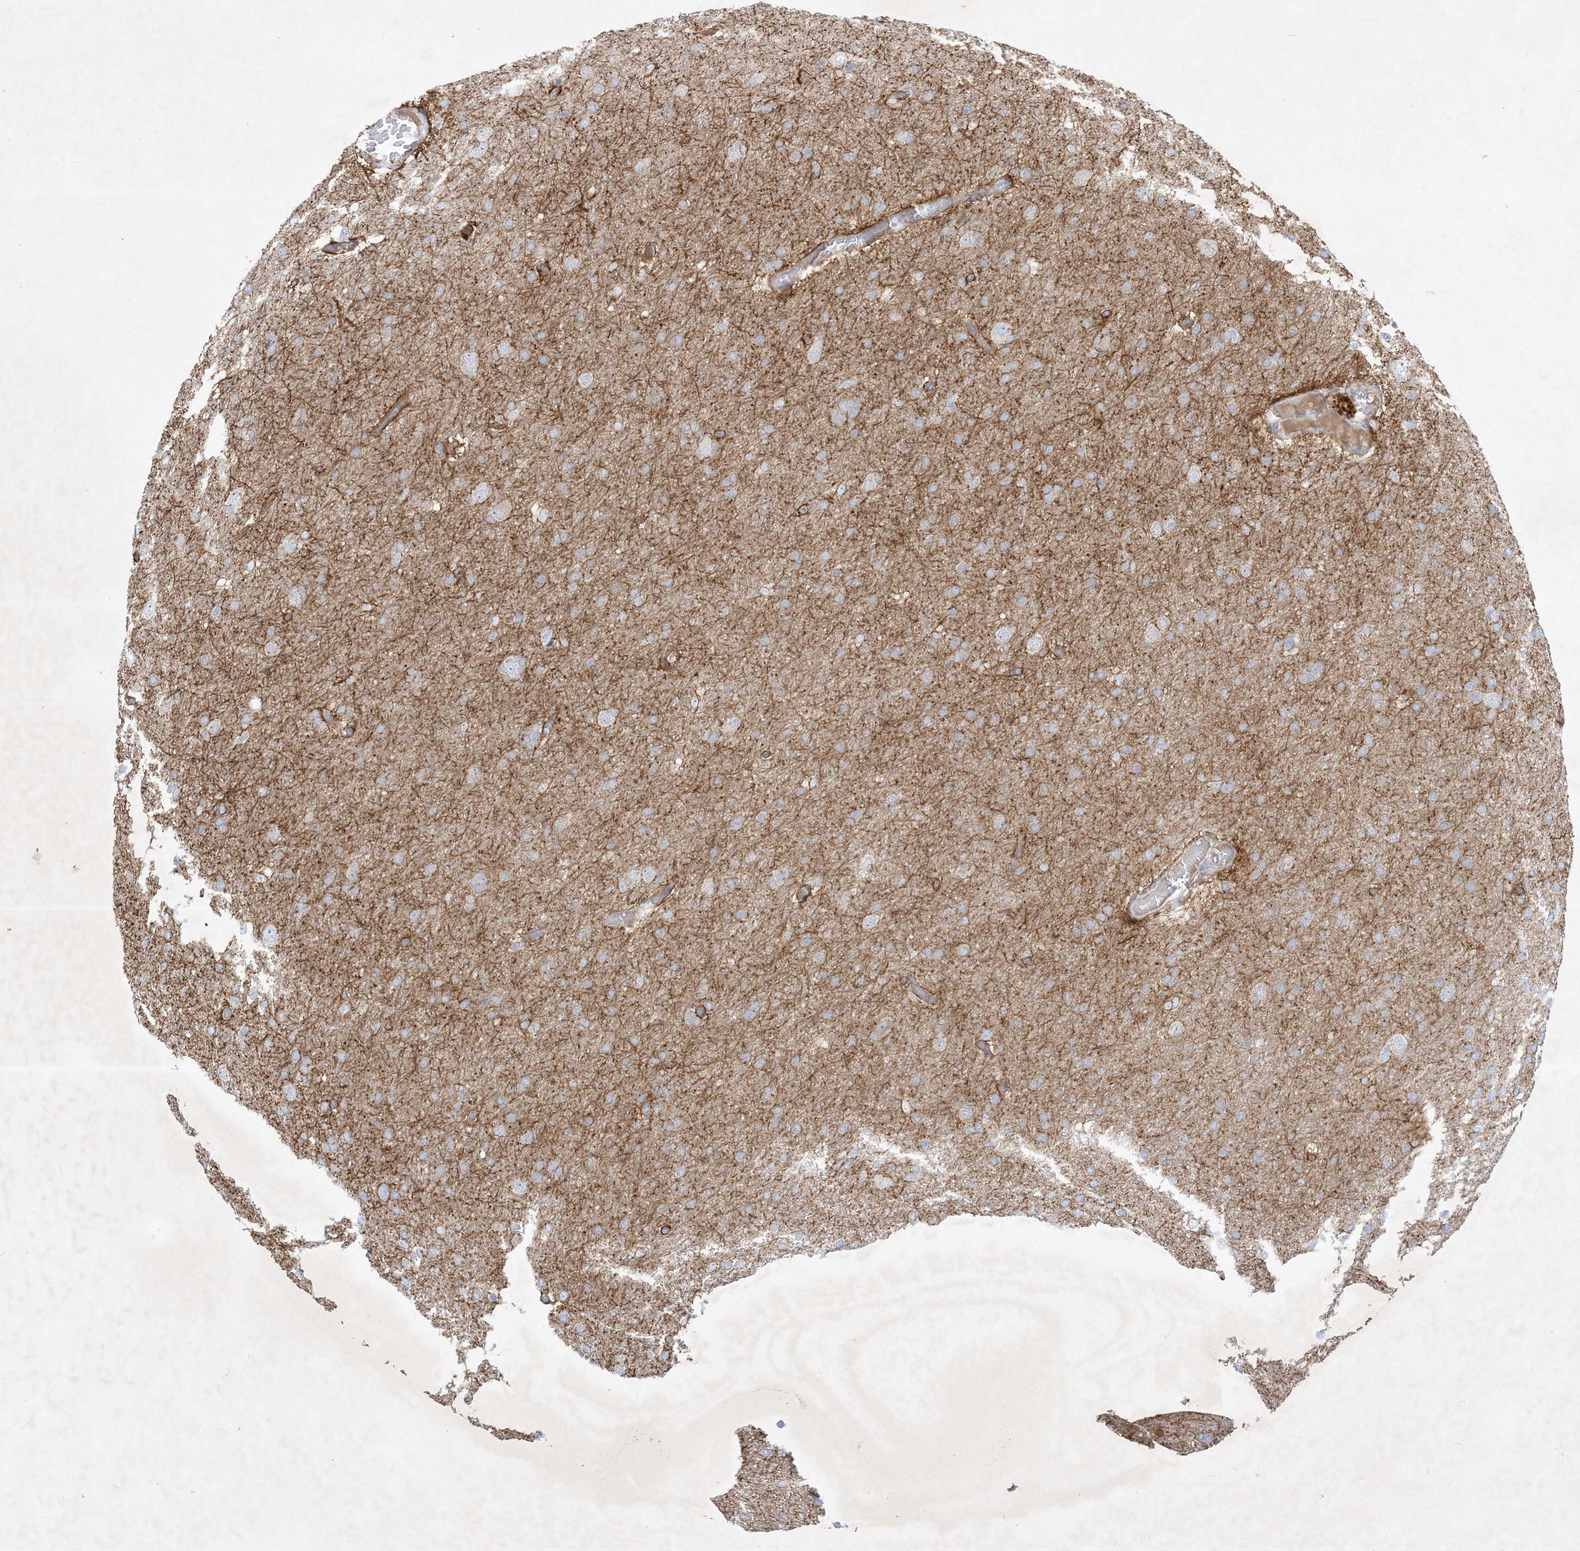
{"staining": {"intensity": "negative", "quantity": "none", "location": "none"}, "tissue": "glioma", "cell_type": "Tumor cells", "image_type": "cancer", "snomed": [{"axis": "morphology", "description": "Glioma, malignant, High grade"}, {"axis": "topography", "description": "Cerebral cortex"}], "caption": "Immunohistochemistry (IHC) of human malignant glioma (high-grade) reveals no staining in tumor cells.", "gene": "PLEKHA3", "patient": {"sex": "female", "age": 36}}